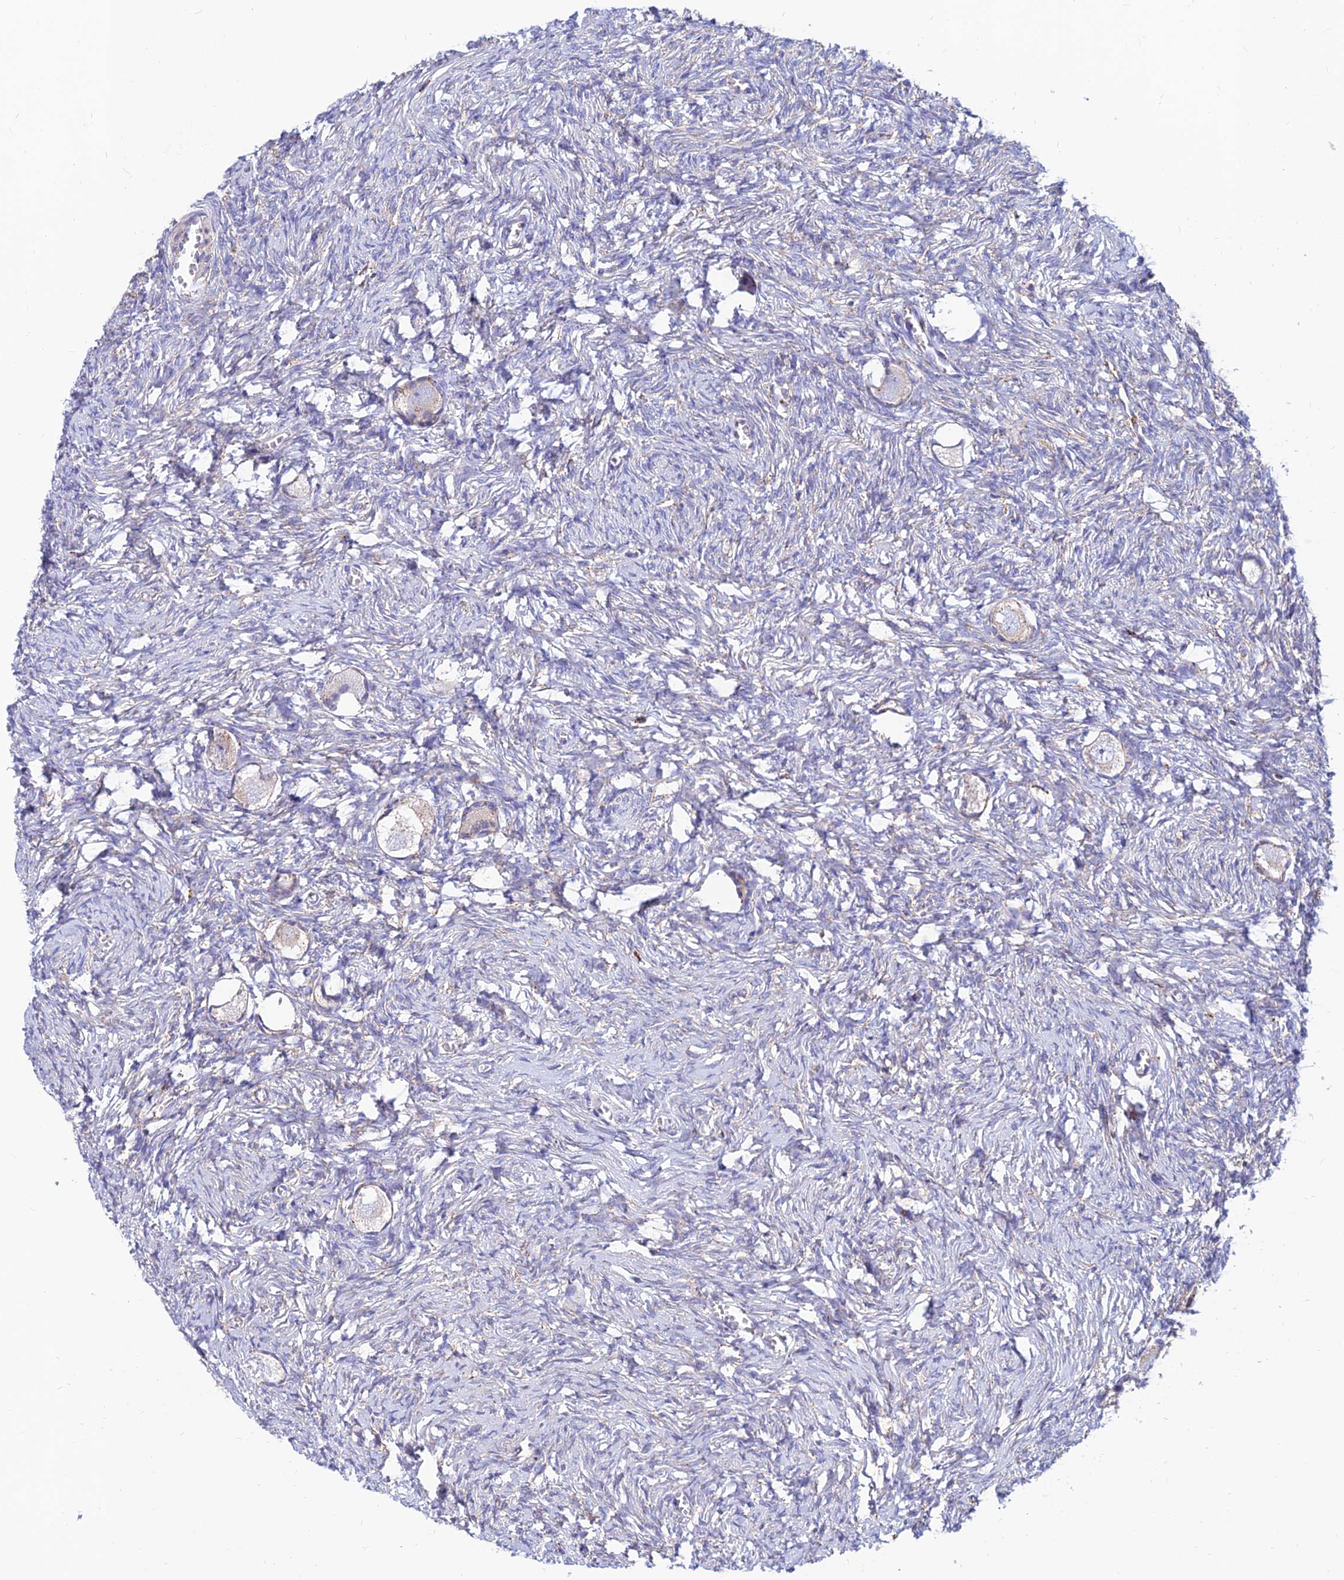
{"staining": {"intensity": "negative", "quantity": "none", "location": "none"}, "tissue": "ovary", "cell_type": "Follicle cells", "image_type": "normal", "snomed": [{"axis": "morphology", "description": "Normal tissue, NOS"}, {"axis": "topography", "description": "Ovary"}], "caption": "The photomicrograph exhibits no significant staining in follicle cells of ovary.", "gene": "SPNS1", "patient": {"sex": "female", "age": 27}}